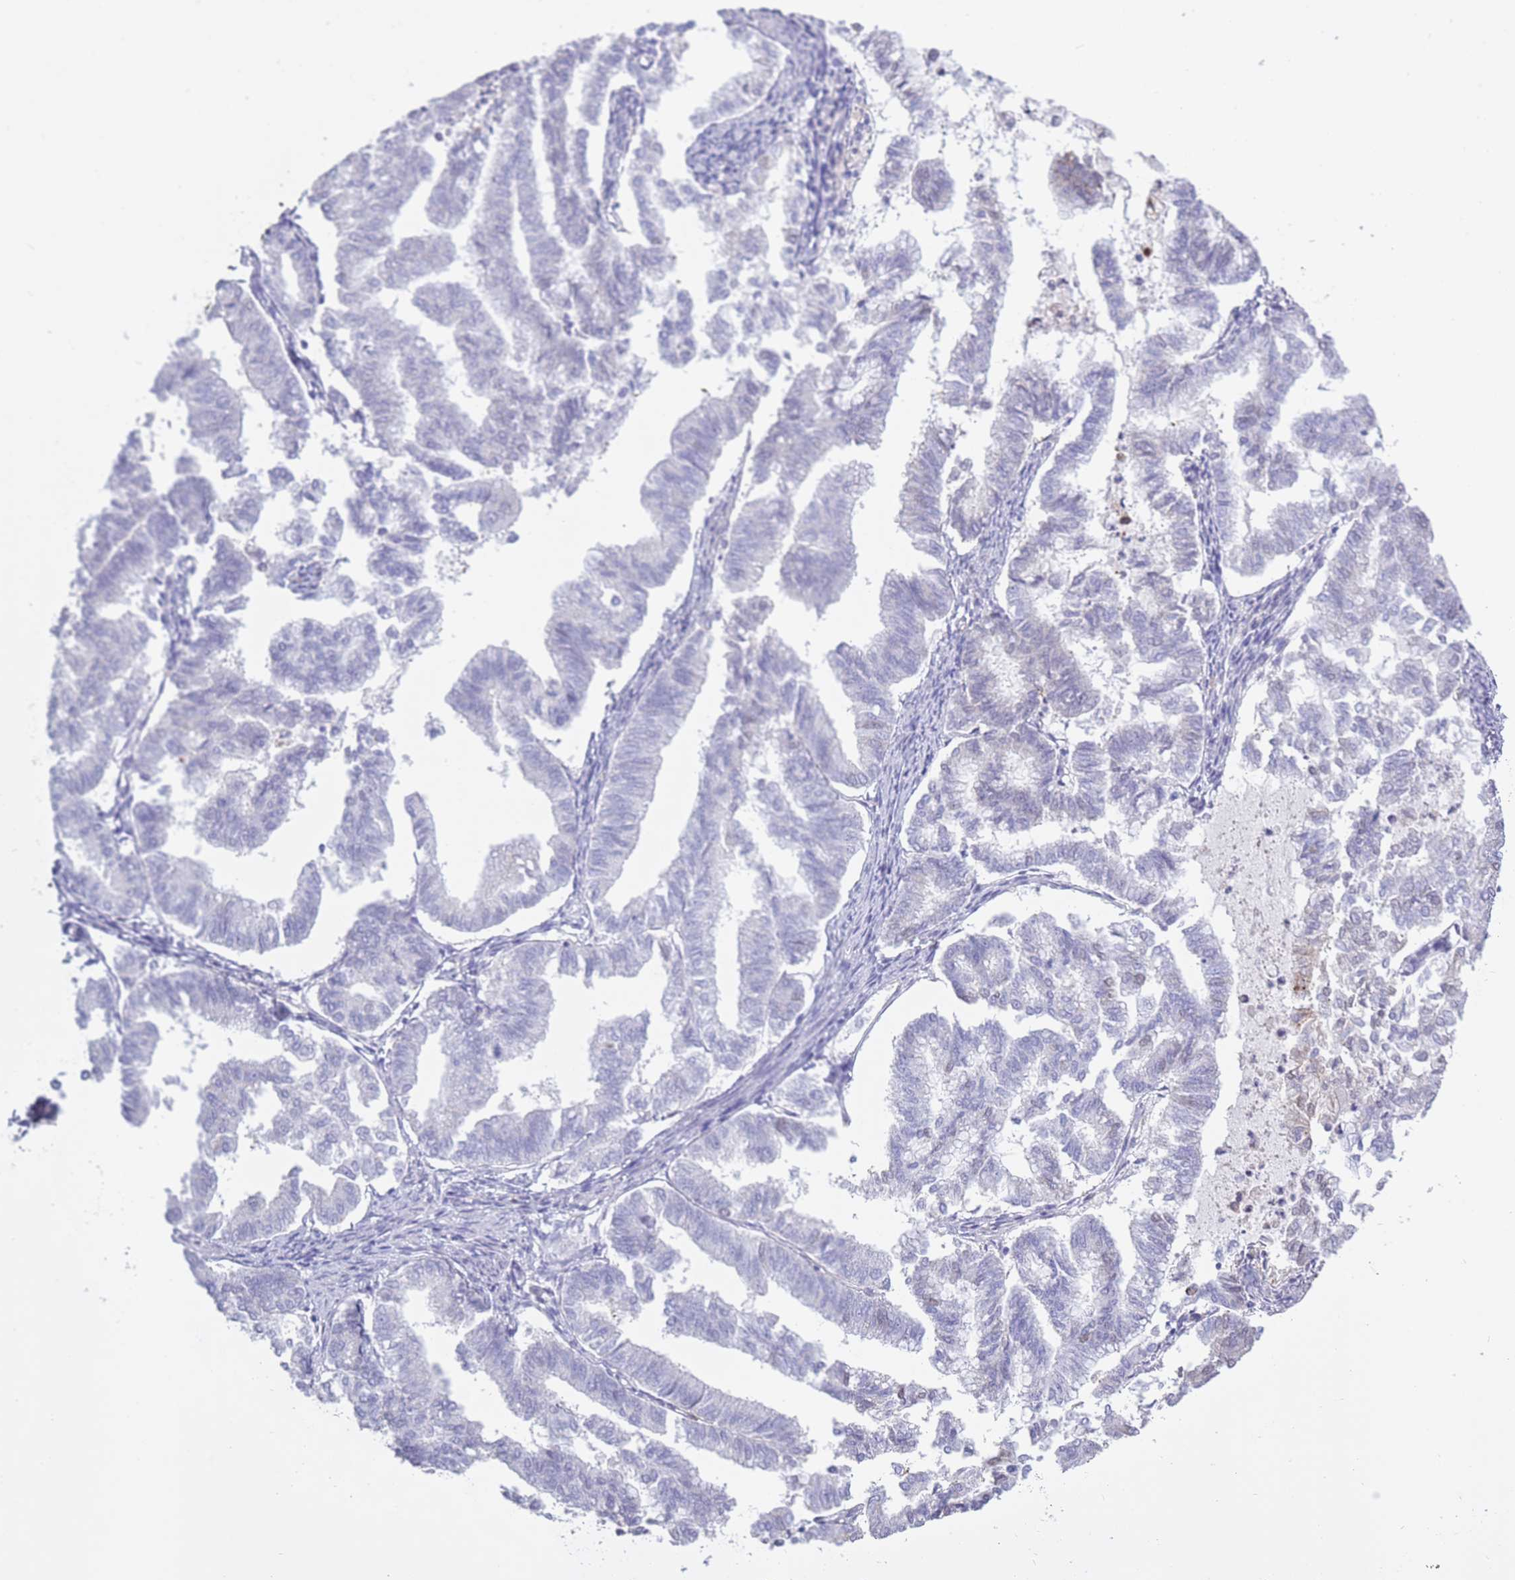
{"staining": {"intensity": "negative", "quantity": "none", "location": "none"}, "tissue": "endometrial cancer", "cell_type": "Tumor cells", "image_type": "cancer", "snomed": [{"axis": "morphology", "description": "Adenocarcinoma, NOS"}, {"axis": "topography", "description": "Endometrium"}], "caption": "DAB immunohistochemical staining of adenocarcinoma (endometrial) demonstrates no significant expression in tumor cells. The staining is performed using DAB brown chromogen with nuclei counter-stained in using hematoxylin.", "gene": "AP3S2", "patient": {"sex": "female", "age": 79}}